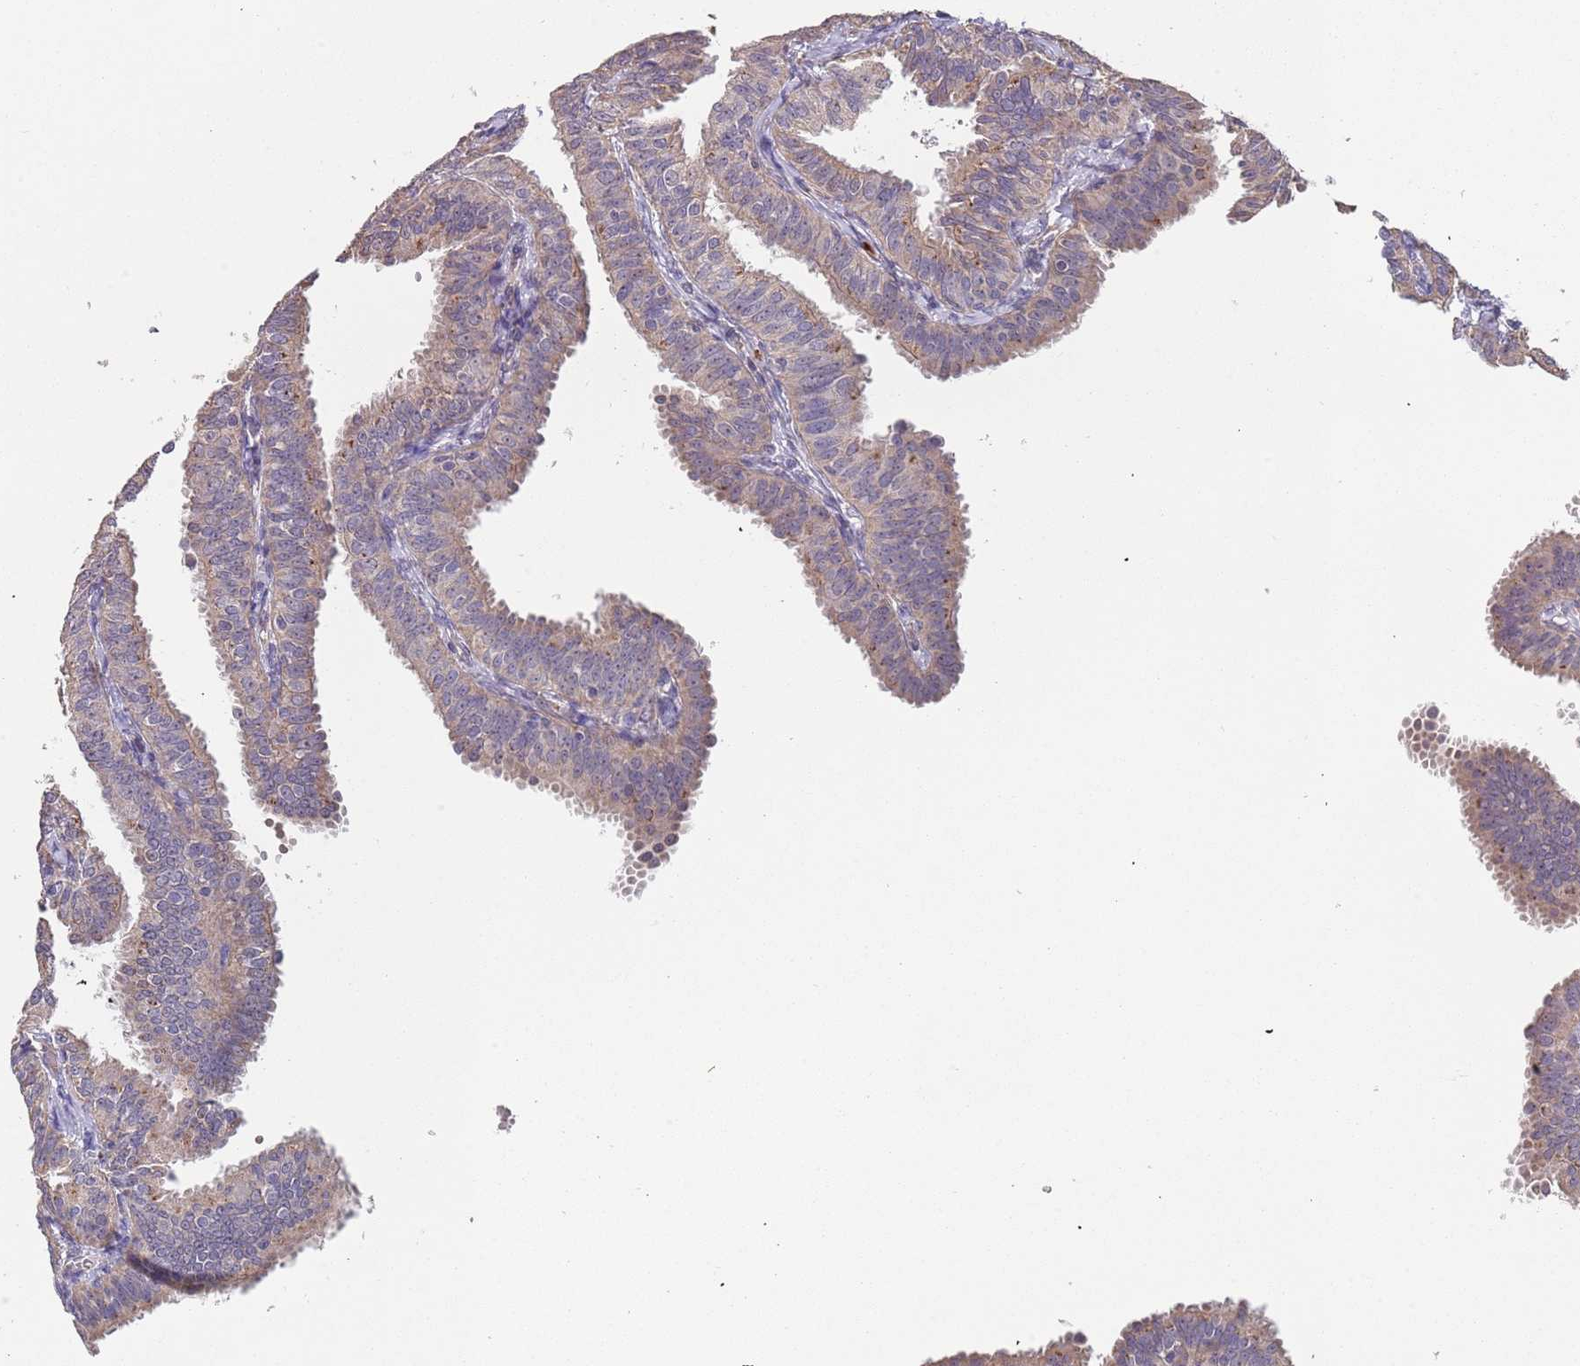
{"staining": {"intensity": "weak", "quantity": "25%-75%", "location": "cytoplasmic/membranous"}, "tissue": "fallopian tube", "cell_type": "Glandular cells", "image_type": "normal", "snomed": [{"axis": "morphology", "description": "Normal tissue, NOS"}, {"axis": "topography", "description": "Fallopian tube"}], "caption": "A brown stain labels weak cytoplasmic/membranous expression of a protein in glandular cells of benign fallopian tube. (DAB (3,3'-diaminobenzidine) = brown stain, brightfield microscopy at high magnification).", "gene": "TMEM64", "patient": {"sex": "female", "age": 35}}